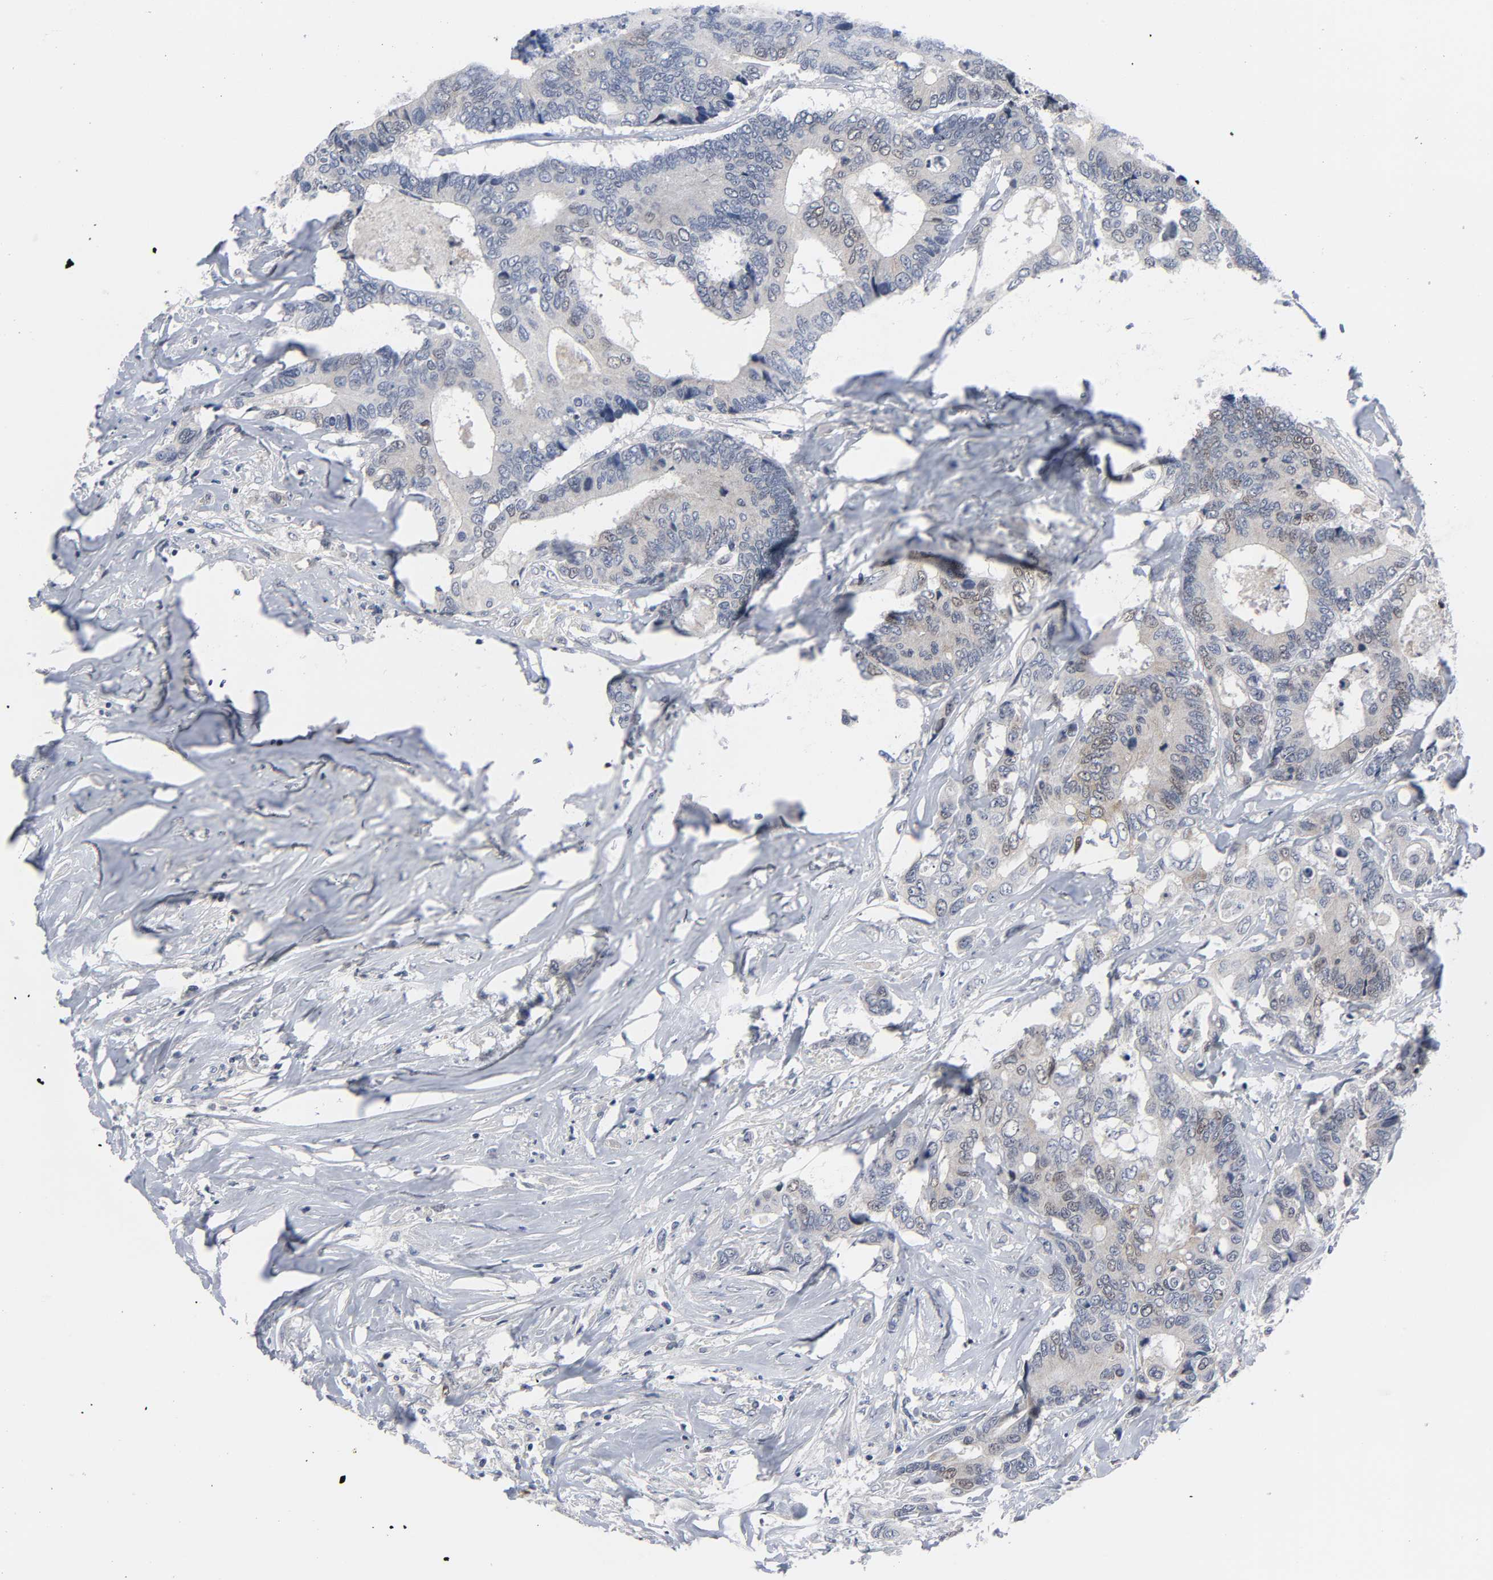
{"staining": {"intensity": "weak", "quantity": "25%-75%", "location": "nuclear"}, "tissue": "colorectal cancer", "cell_type": "Tumor cells", "image_type": "cancer", "snomed": [{"axis": "morphology", "description": "Adenocarcinoma, NOS"}, {"axis": "topography", "description": "Rectum"}], "caption": "Protein analysis of colorectal cancer (adenocarcinoma) tissue shows weak nuclear expression in about 25%-75% of tumor cells. (DAB (3,3'-diaminobenzidine) = brown stain, brightfield microscopy at high magnification).", "gene": "WEE1", "patient": {"sex": "male", "age": 55}}